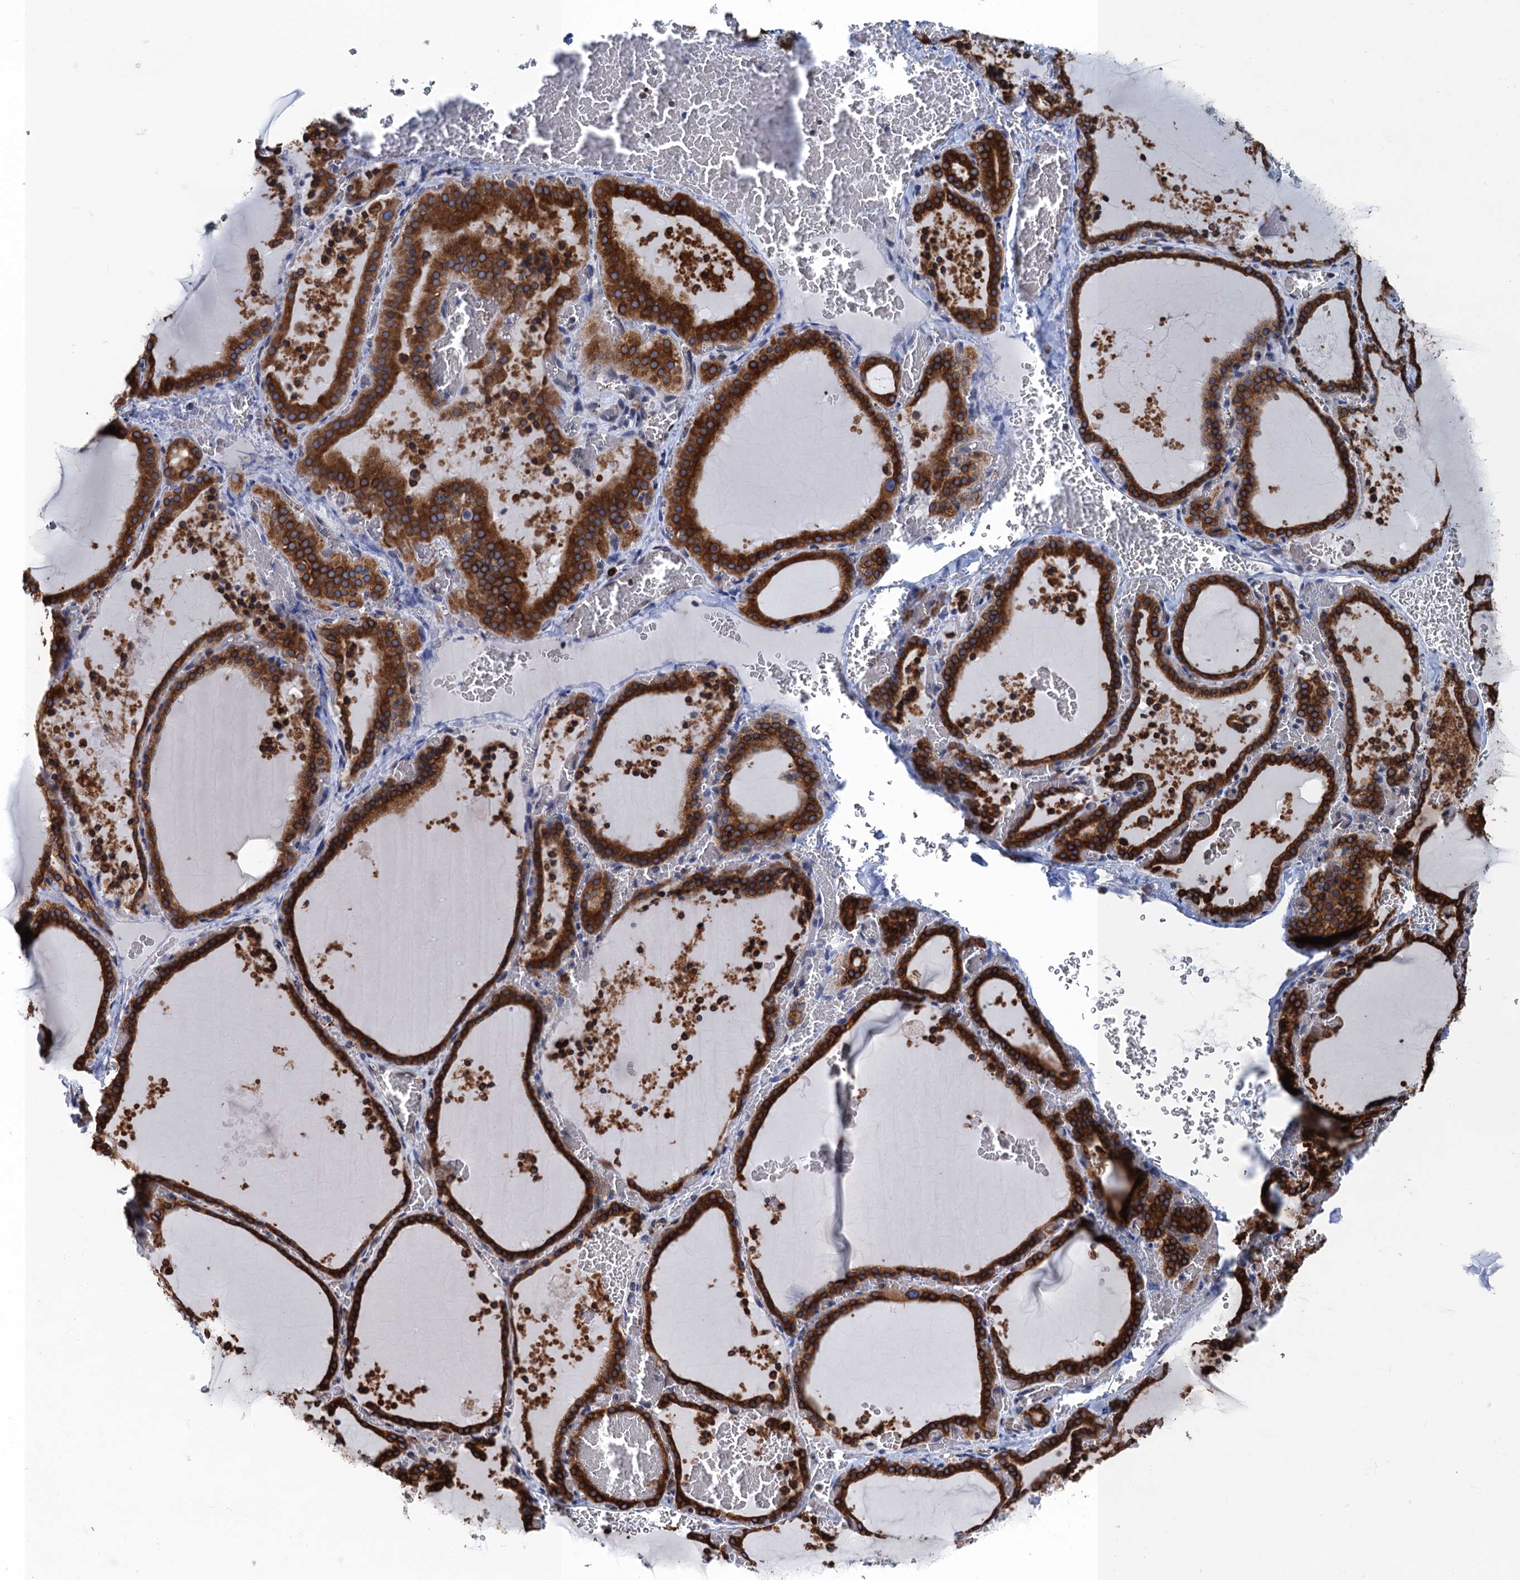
{"staining": {"intensity": "strong", "quantity": ">75%", "location": "cytoplasmic/membranous"}, "tissue": "thyroid gland", "cell_type": "Glandular cells", "image_type": "normal", "snomed": [{"axis": "morphology", "description": "Normal tissue, NOS"}, {"axis": "topography", "description": "Thyroid gland"}], "caption": "Normal thyroid gland demonstrates strong cytoplasmic/membranous positivity in about >75% of glandular cells (IHC, brightfield microscopy, high magnification)..", "gene": "TMEM205", "patient": {"sex": "female", "age": 39}}